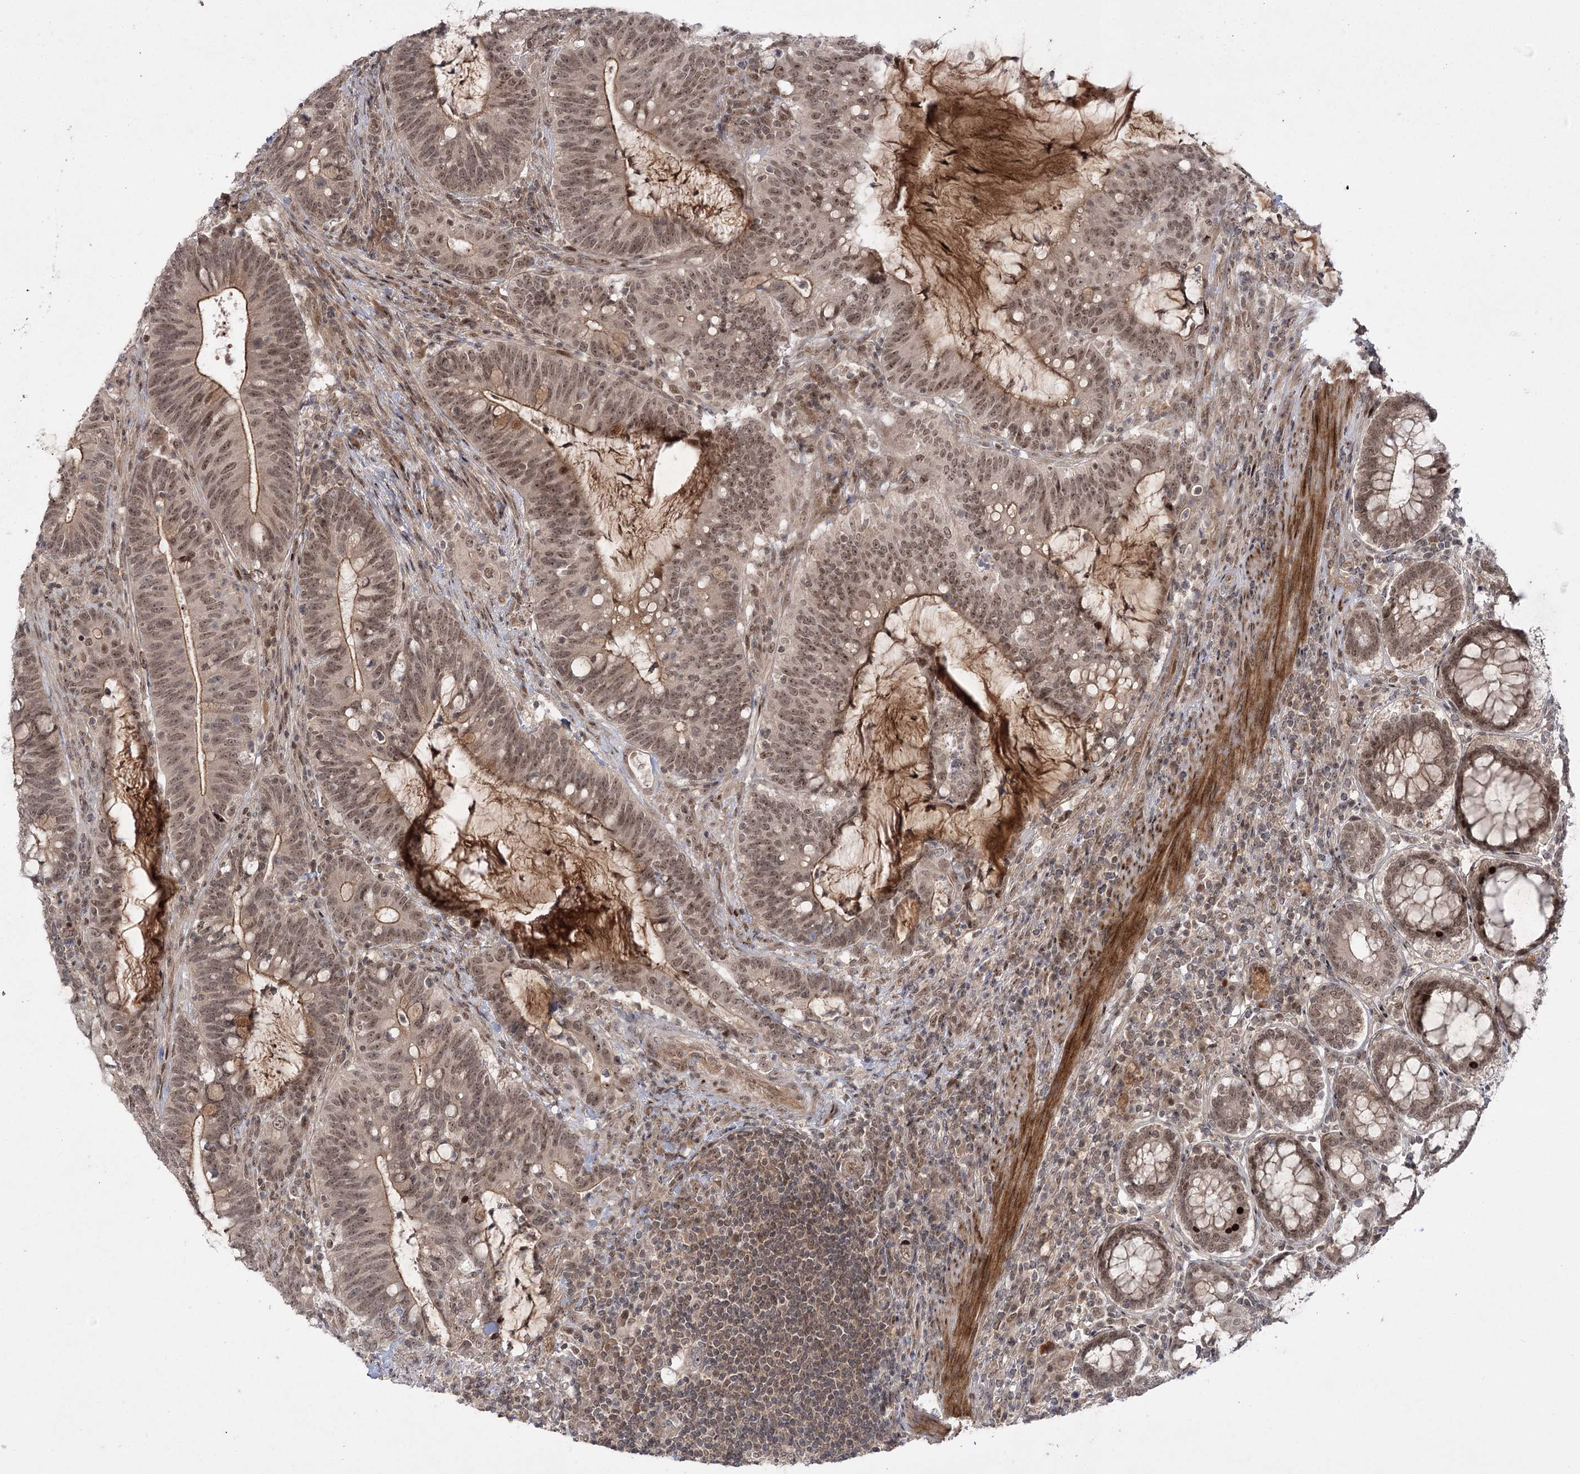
{"staining": {"intensity": "moderate", "quantity": ">75%", "location": "cytoplasmic/membranous,nuclear"}, "tissue": "colorectal cancer", "cell_type": "Tumor cells", "image_type": "cancer", "snomed": [{"axis": "morphology", "description": "Adenocarcinoma, NOS"}, {"axis": "topography", "description": "Colon"}], "caption": "Protein expression analysis of human colorectal adenocarcinoma reveals moderate cytoplasmic/membranous and nuclear staining in approximately >75% of tumor cells.", "gene": "HELQ", "patient": {"sex": "female", "age": 66}}